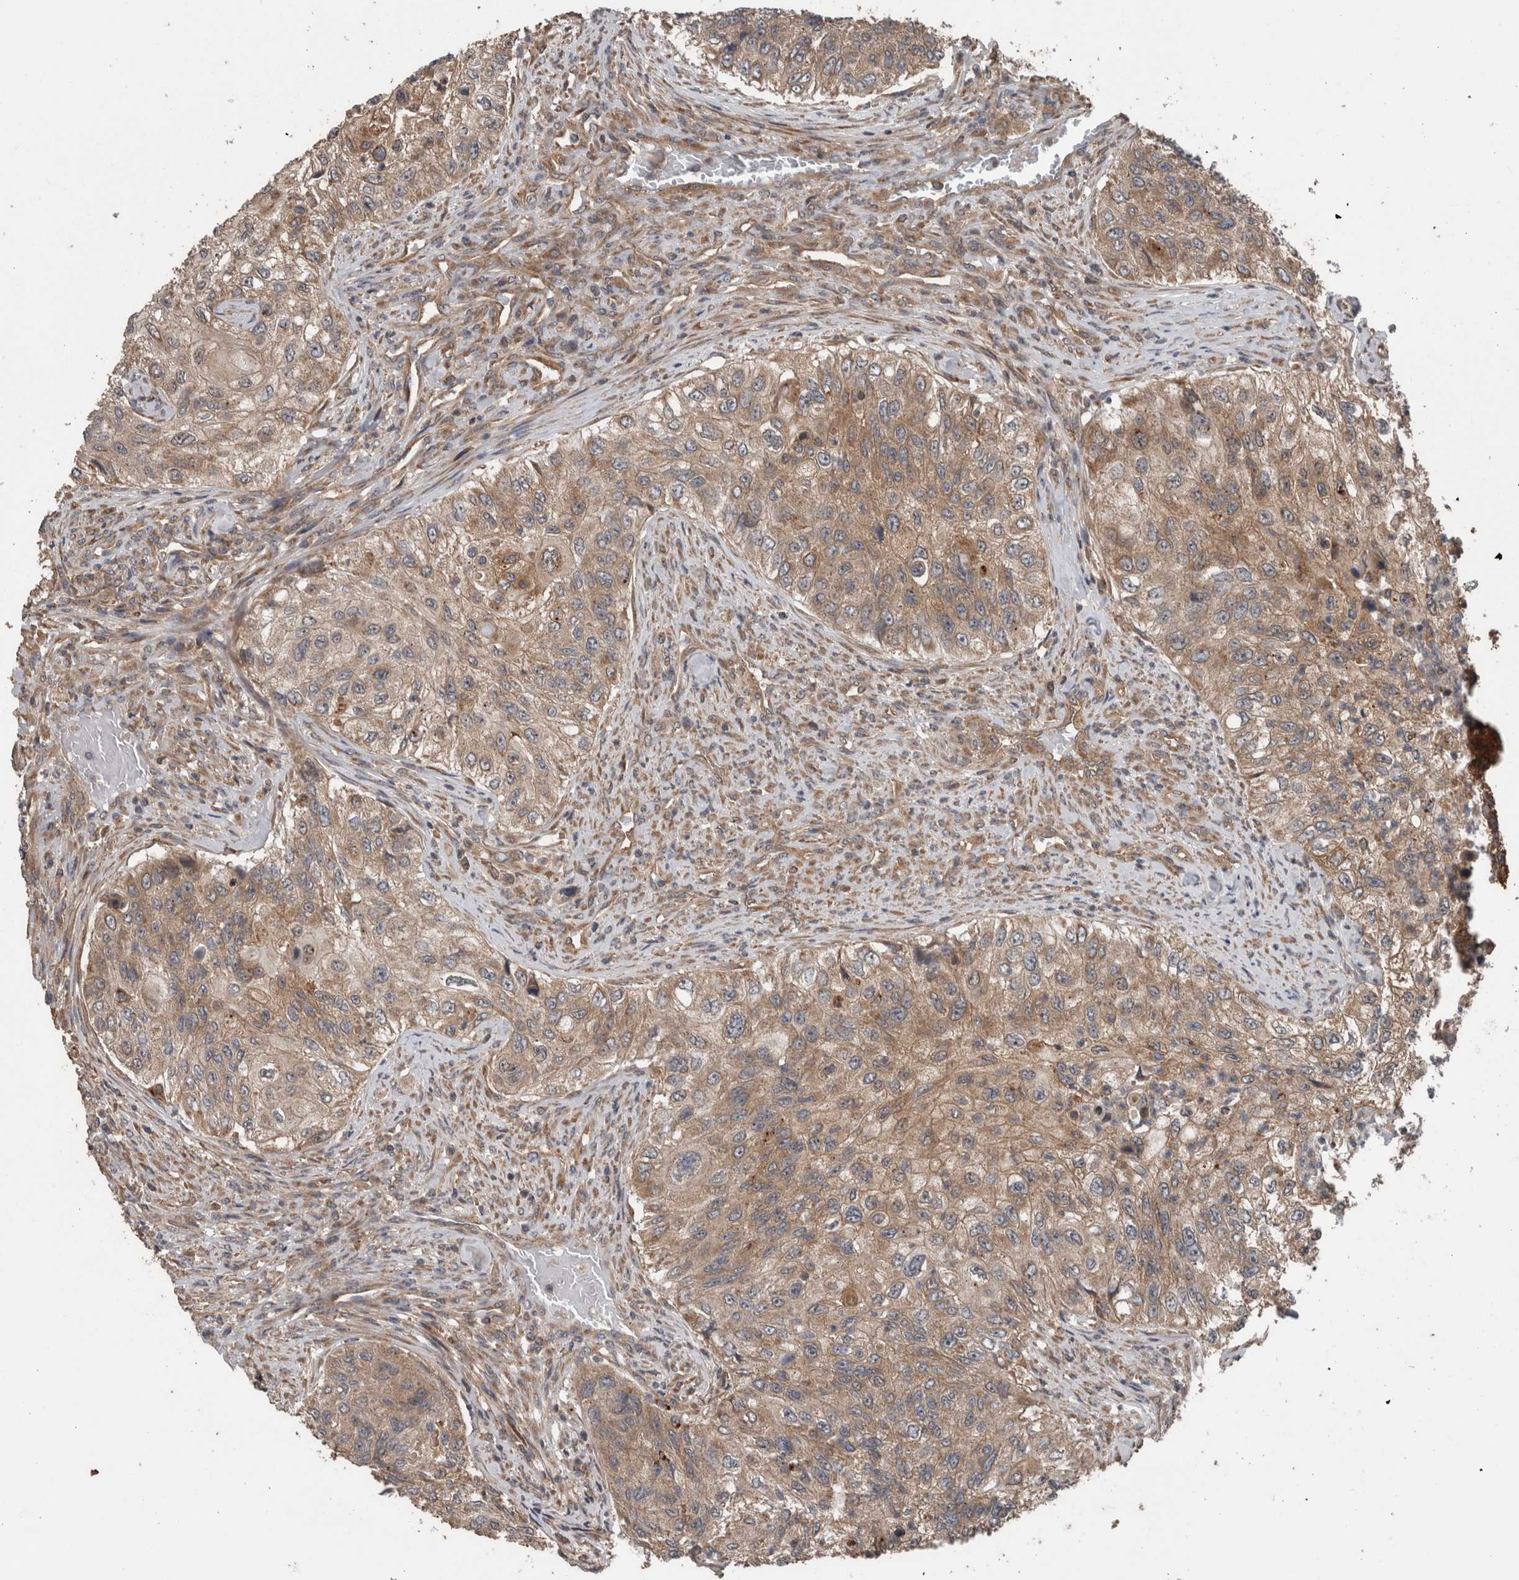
{"staining": {"intensity": "moderate", "quantity": ">75%", "location": "cytoplasmic/membranous"}, "tissue": "urothelial cancer", "cell_type": "Tumor cells", "image_type": "cancer", "snomed": [{"axis": "morphology", "description": "Urothelial carcinoma, High grade"}, {"axis": "topography", "description": "Urinary bladder"}], "caption": "This histopathology image displays immunohistochemistry (IHC) staining of urothelial carcinoma (high-grade), with medium moderate cytoplasmic/membranous expression in approximately >75% of tumor cells.", "gene": "RIOK3", "patient": {"sex": "female", "age": 60}}